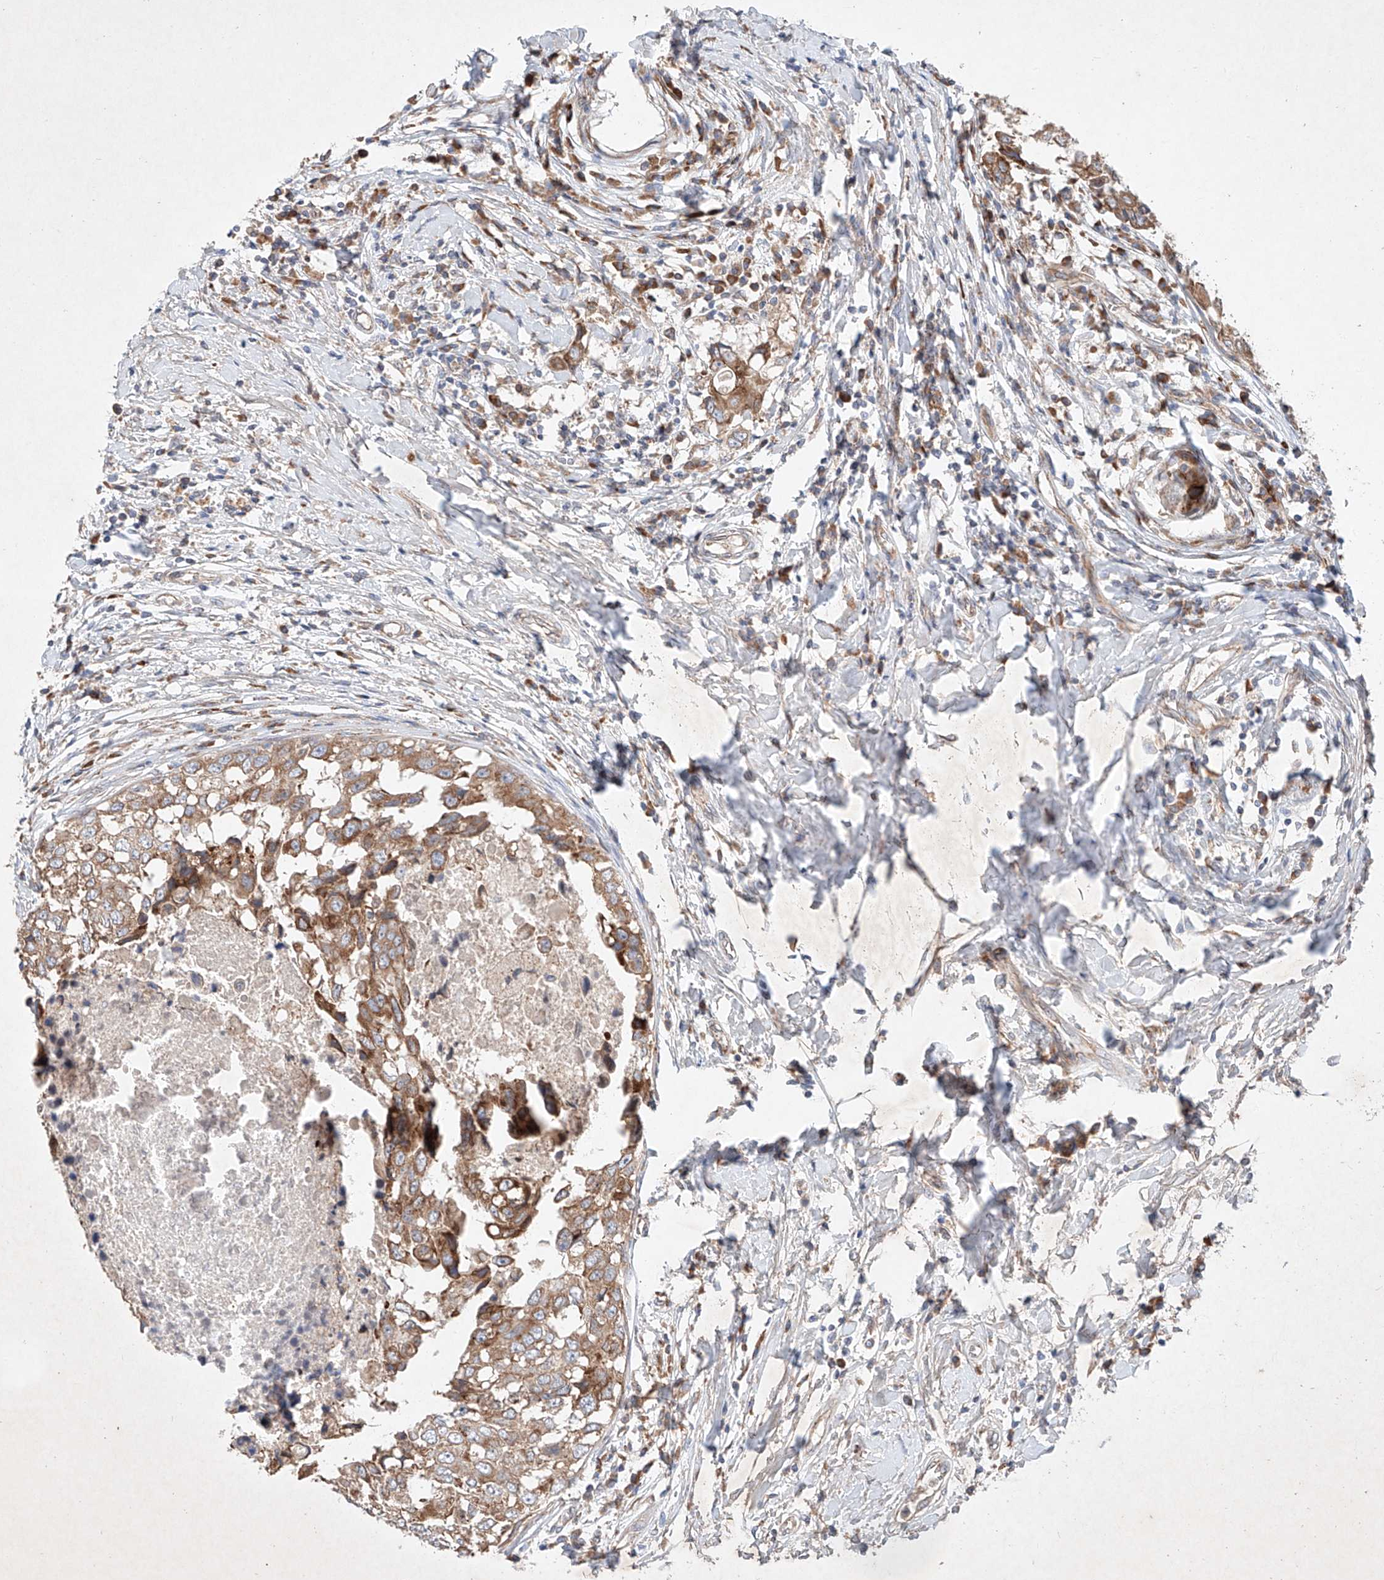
{"staining": {"intensity": "moderate", "quantity": ">75%", "location": "cytoplasmic/membranous"}, "tissue": "breast cancer", "cell_type": "Tumor cells", "image_type": "cancer", "snomed": [{"axis": "morphology", "description": "Duct carcinoma"}, {"axis": "topography", "description": "Breast"}], "caption": "About >75% of tumor cells in infiltrating ductal carcinoma (breast) reveal moderate cytoplasmic/membranous protein staining as visualized by brown immunohistochemical staining.", "gene": "FASTK", "patient": {"sex": "female", "age": 27}}